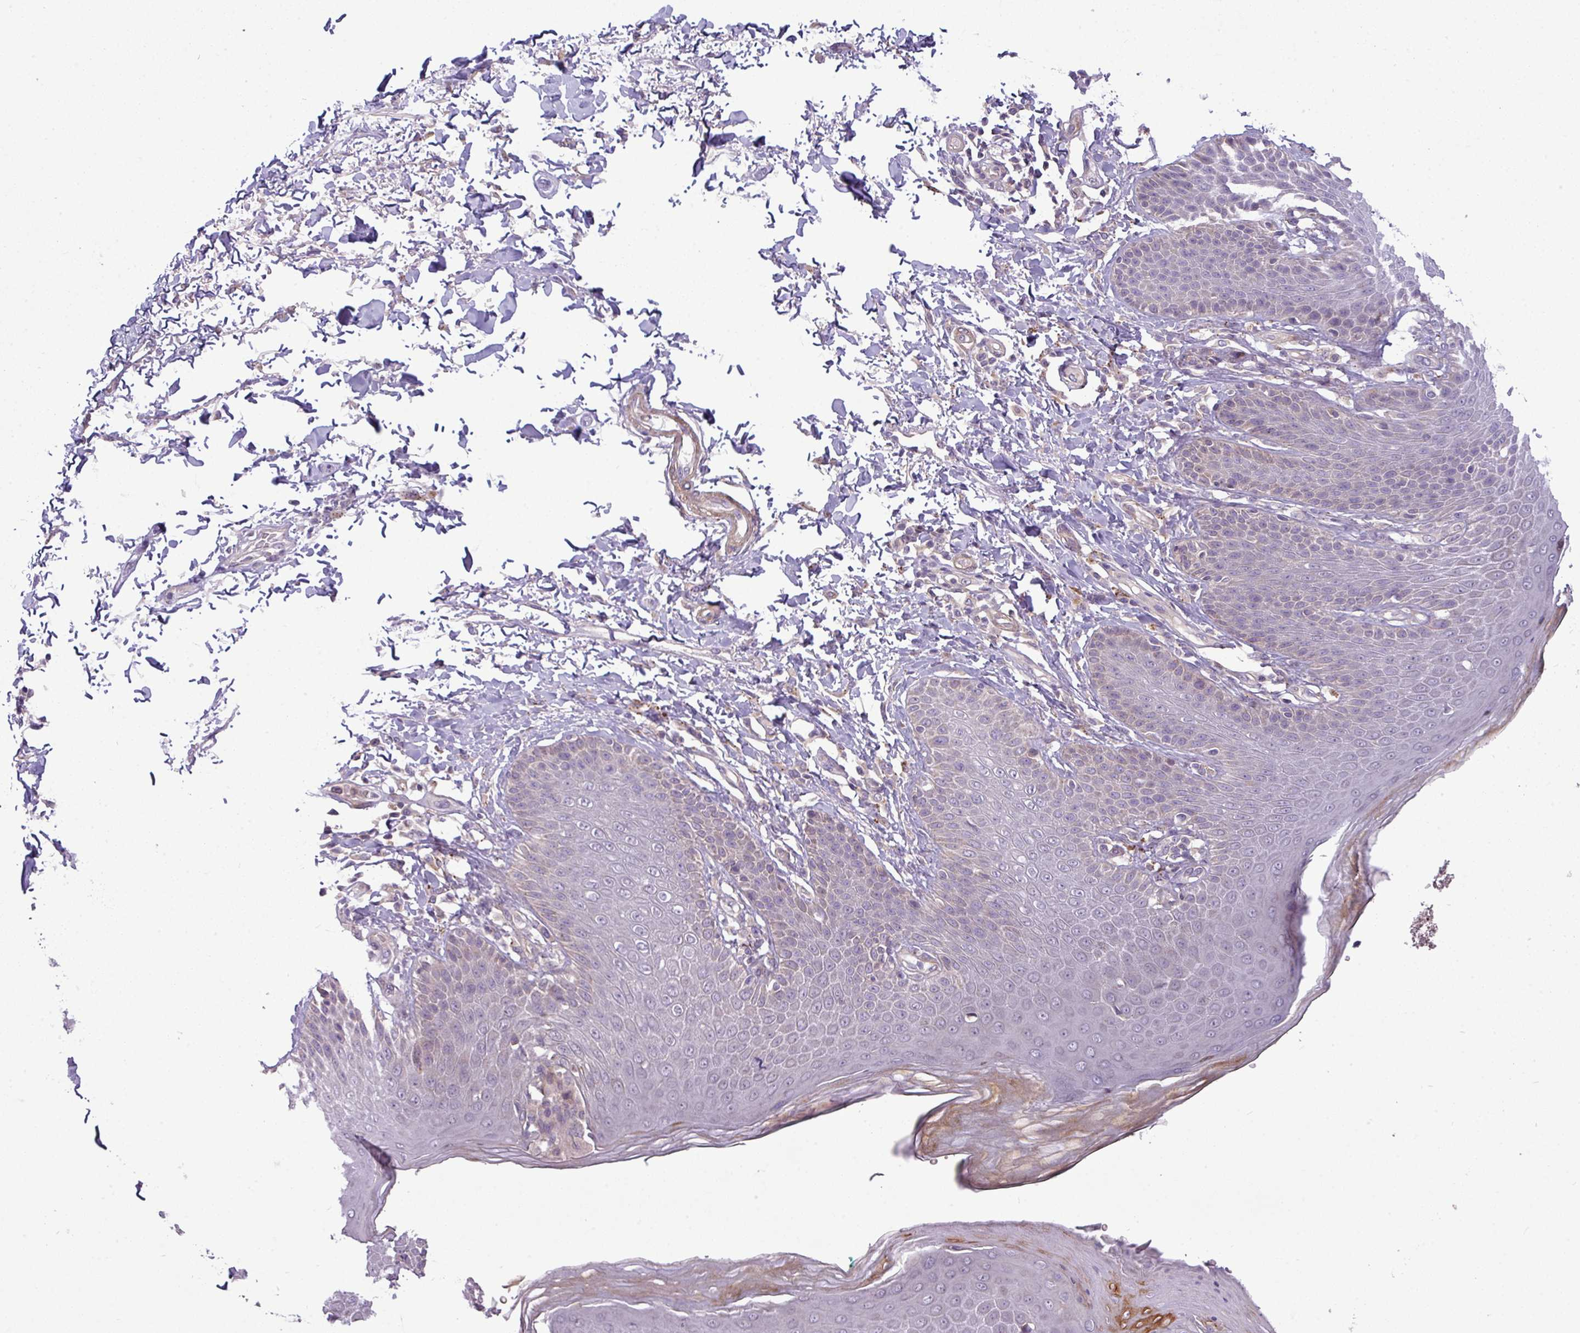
{"staining": {"intensity": "strong", "quantity": "<25%", "location": "cytoplasmic/membranous"}, "tissue": "skin", "cell_type": "Epidermal cells", "image_type": "normal", "snomed": [{"axis": "morphology", "description": "Normal tissue, NOS"}, {"axis": "topography", "description": "Peripheral nerve tissue"}], "caption": "Immunohistochemistry (IHC) staining of normal skin, which exhibits medium levels of strong cytoplasmic/membranous positivity in about <25% of epidermal cells indicating strong cytoplasmic/membranous protein staining. The staining was performed using DAB (3,3'-diaminobenzidine) (brown) for protein detection and nuclei were counterstained in hematoxylin (blue).", "gene": "ZNF35", "patient": {"sex": "male", "age": 51}}